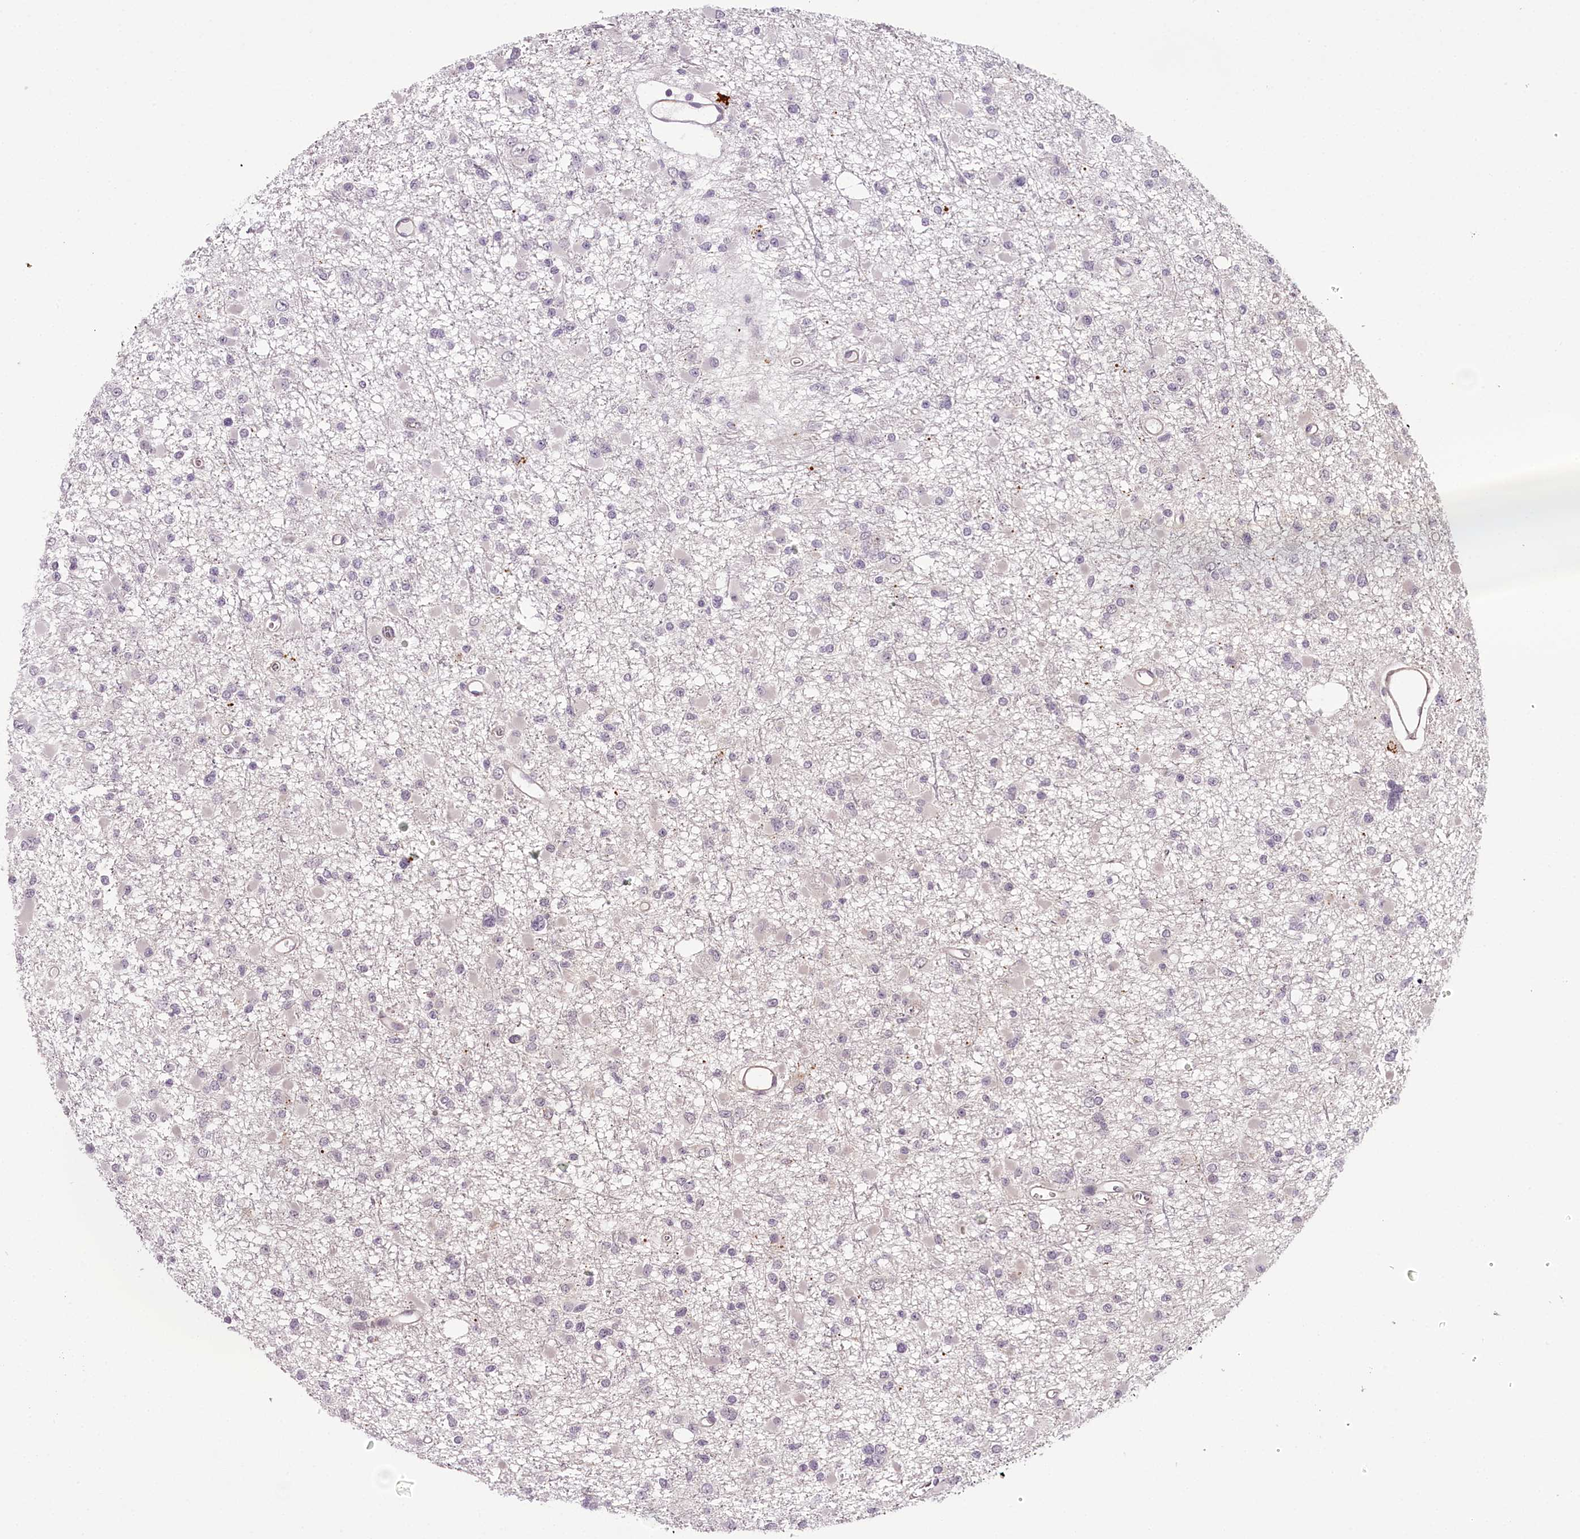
{"staining": {"intensity": "negative", "quantity": "none", "location": "none"}, "tissue": "glioma", "cell_type": "Tumor cells", "image_type": "cancer", "snomed": [{"axis": "morphology", "description": "Glioma, malignant, Low grade"}, {"axis": "topography", "description": "Brain"}], "caption": "An image of glioma stained for a protein exhibits no brown staining in tumor cells.", "gene": "TTC33", "patient": {"sex": "female", "age": 22}}